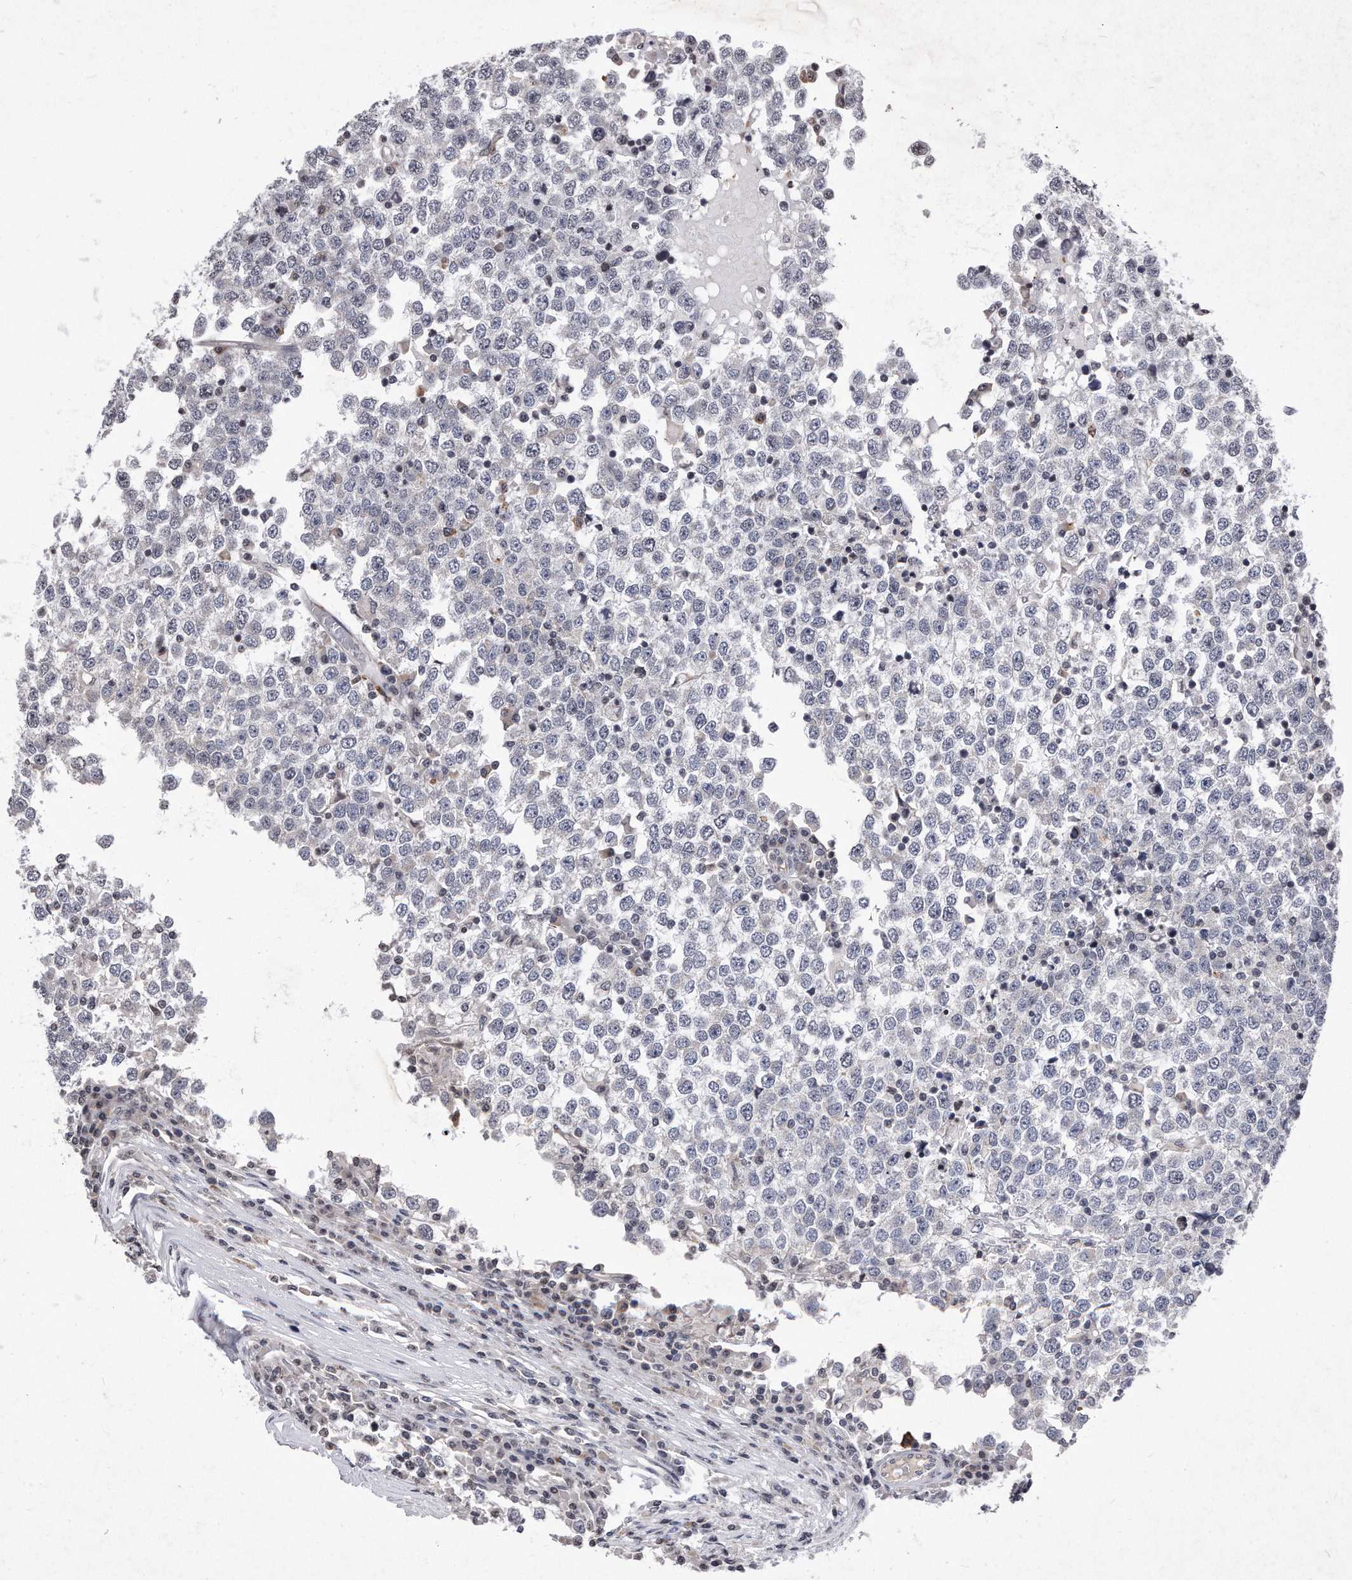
{"staining": {"intensity": "negative", "quantity": "none", "location": "none"}, "tissue": "testis cancer", "cell_type": "Tumor cells", "image_type": "cancer", "snomed": [{"axis": "morphology", "description": "Seminoma, NOS"}, {"axis": "topography", "description": "Testis"}], "caption": "Immunohistochemistry of seminoma (testis) shows no positivity in tumor cells.", "gene": "DAB1", "patient": {"sex": "male", "age": 65}}